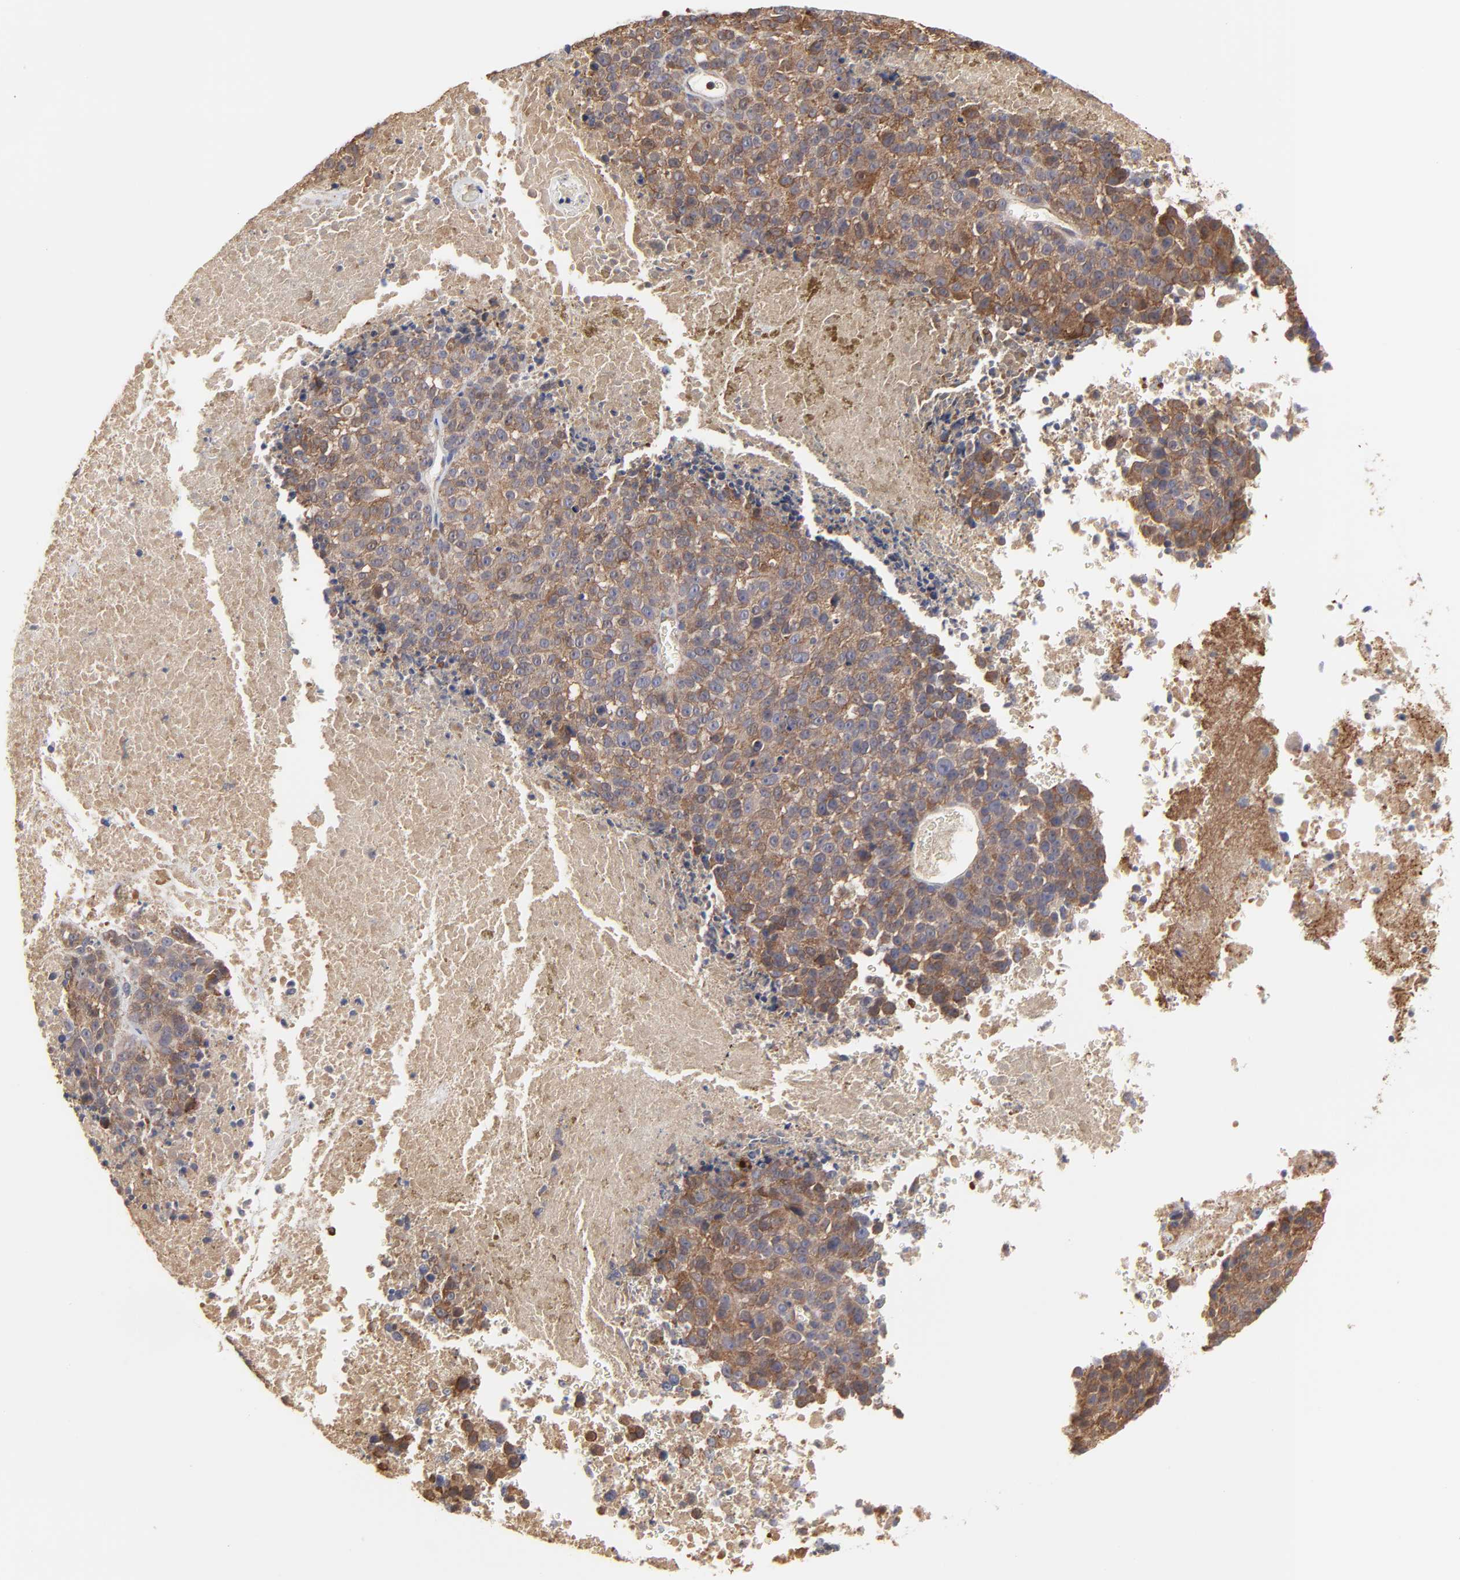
{"staining": {"intensity": "moderate", "quantity": ">75%", "location": "cytoplasmic/membranous"}, "tissue": "melanoma", "cell_type": "Tumor cells", "image_type": "cancer", "snomed": [{"axis": "morphology", "description": "Malignant melanoma, Metastatic site"}, {"axis": "topography", "description": "Cerebral cortex"}], "caption": "Human malignant melanoma (metastatic site) stained with a protein marker exhibits moderate staining in tumor cells.", "gene": "ARMT1", "patient": {"sex": "female", "age": 52}}